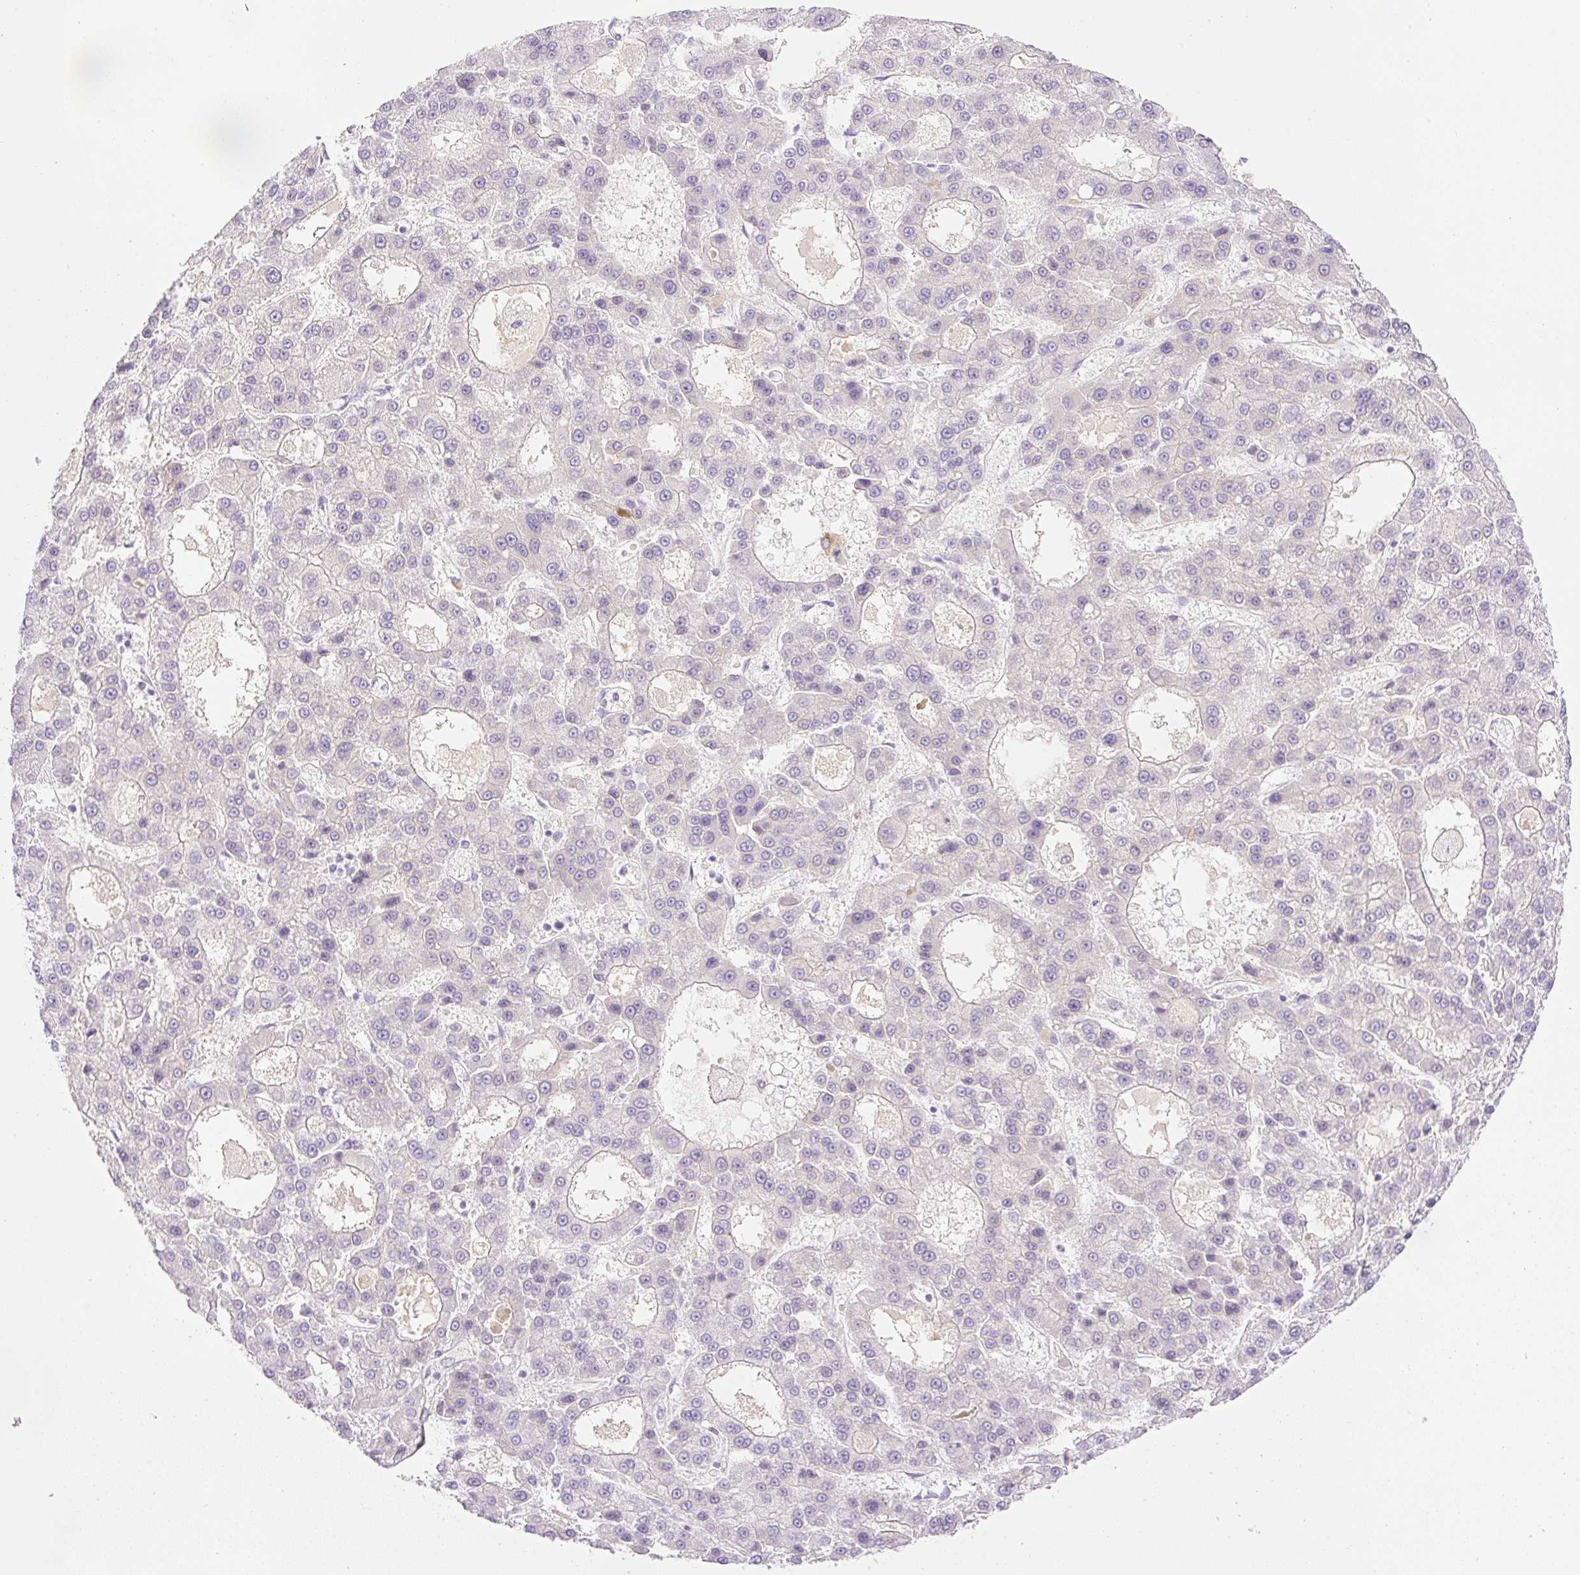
{"staining": {"intensity": "negative", "quantity": "none", "location": "none"}, "tissue": "liver cancer", "cell_type": "Tumor cells", "image_type": "cancer", "snomed": [{"axis": "morphology", "description": "Carcinoma, Hepatocellular, NOS"}, {"axis": "topography", "description": "Liver"}], "caption": "A histopathology image of human liver hepatocellular carcinoma is negative for staining in tumor cells.", "gene": "PALM3", "patient": {"sex": "male", "age": 70}}